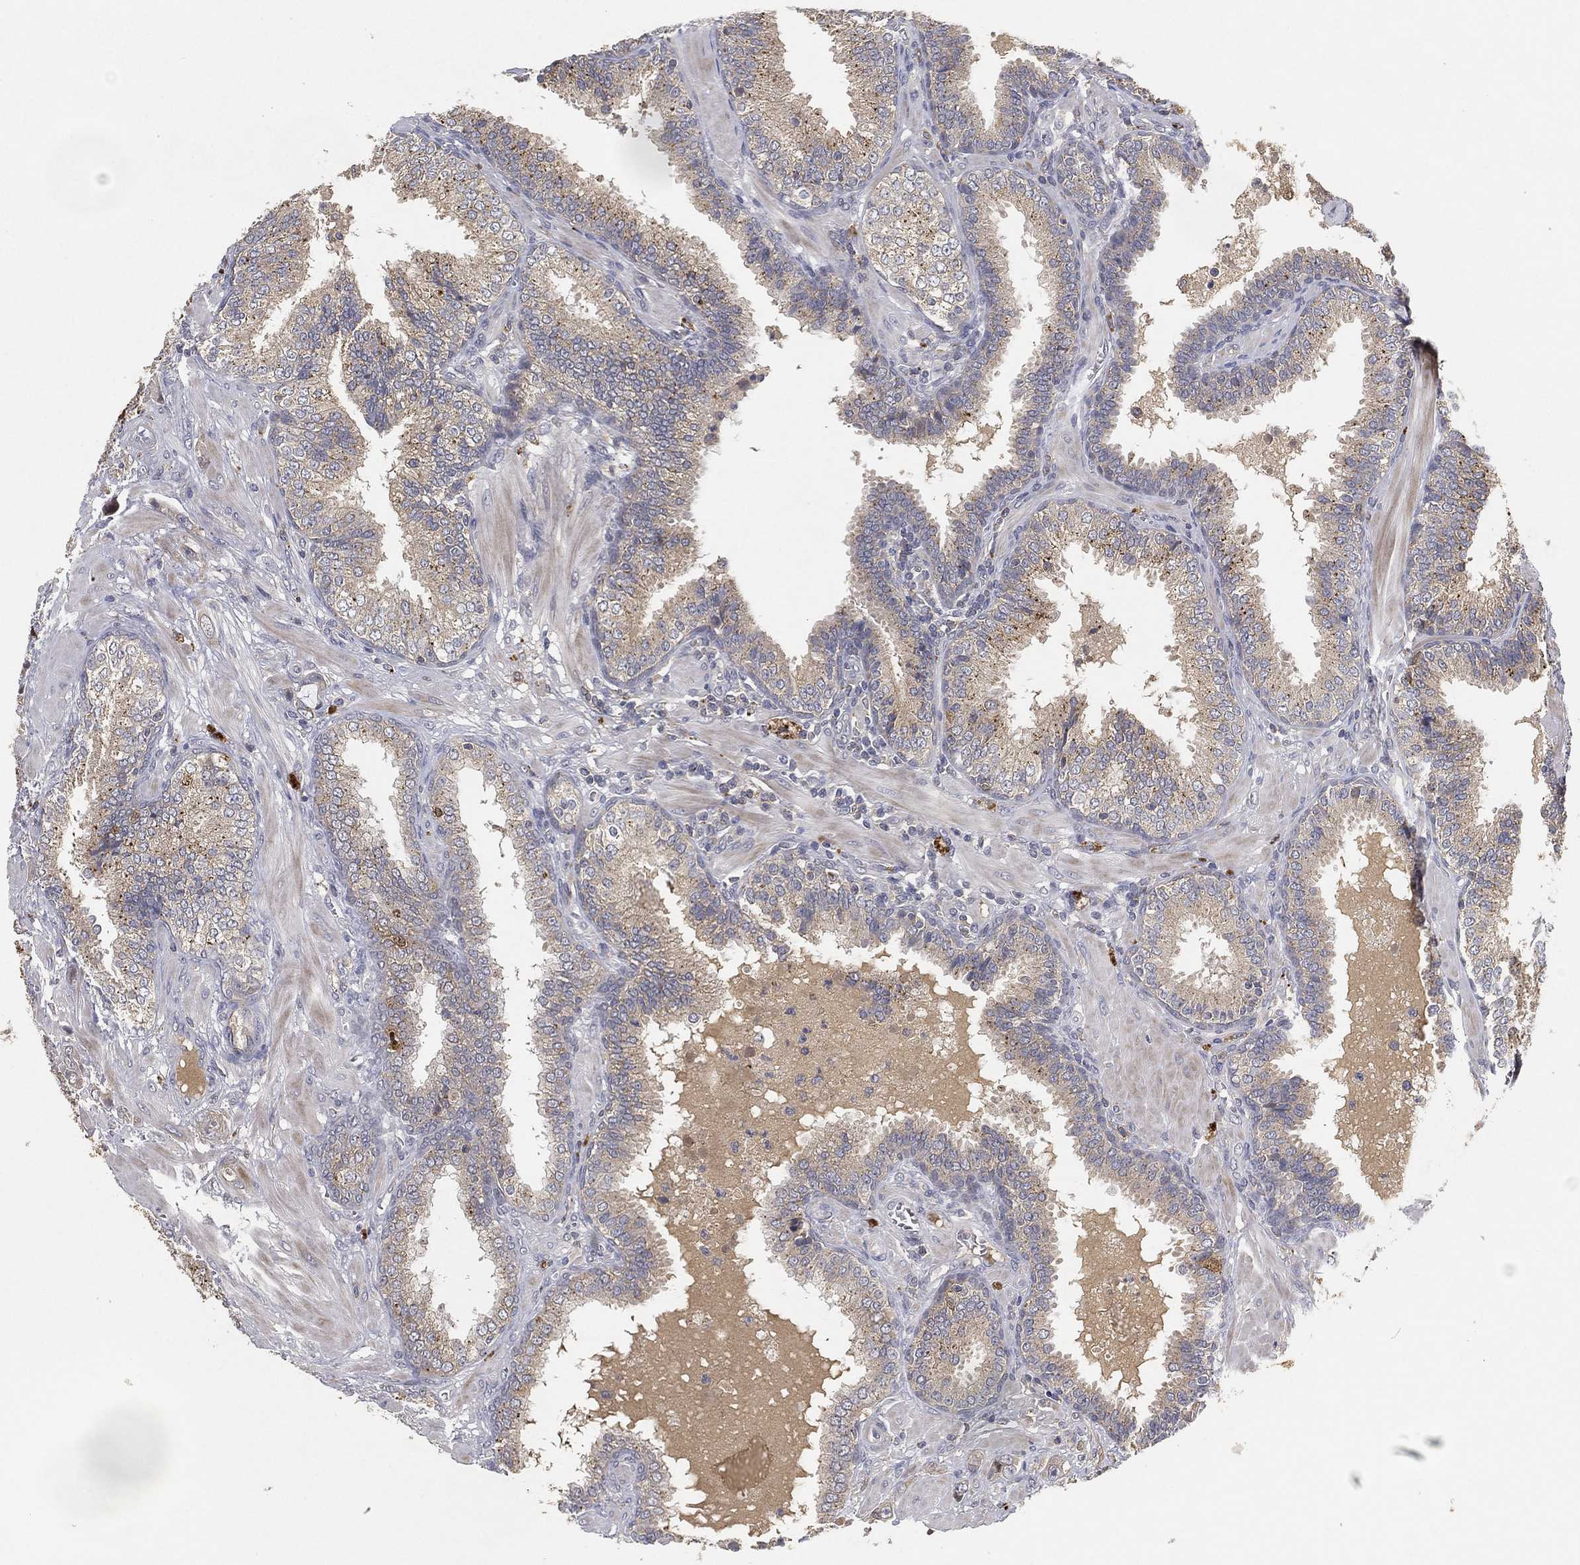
{"staining": {"intensity": "weak", "quantity": ">75%", "location": "cytoplasmic/membranous"}, "tissue": "prostate cancer", "cell_type": "Tumor cells", "image_type": "cancer", "snomed": [{"axis": "morphology", "description": "Adenocarcinoma, NOS"}, {"axis": "topography", "description": "Prostate"}], "caption": "Protein staining of prostate adenocarcinoma tissue shows weak cytoplasmic/membranous positivity in approximately >75% of tumor cells.", "gene": "CFAP251", "patient": {"sex": "male", "age": 57}}